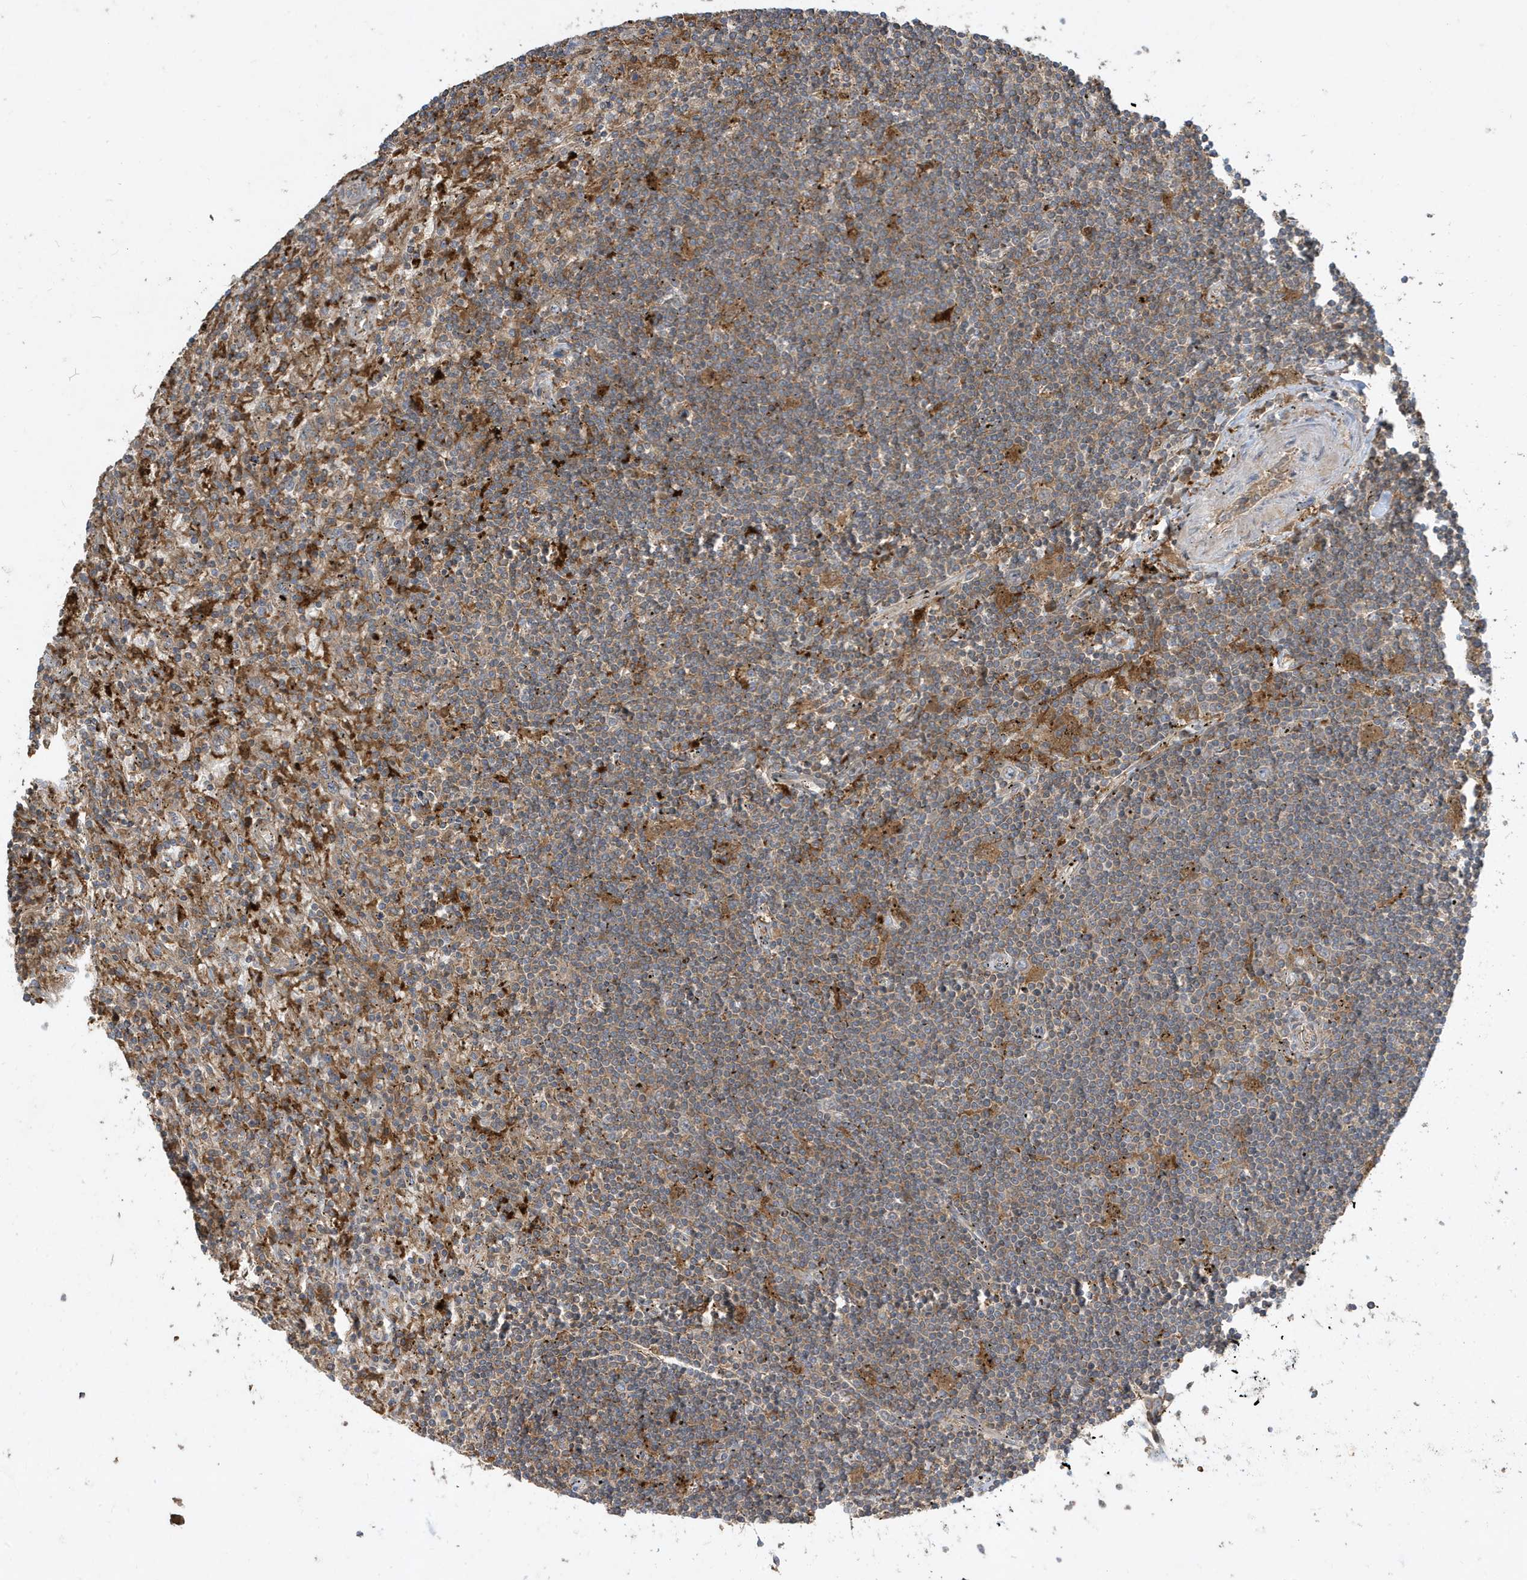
{"staining": {"intensity": "weak", "quantity": "25%-75%", "location": "cytoplasmic/membranous"}, "tissue": "lymphoma", "cell_type": "Tumor cells", "image_type": "cancer", "snomed": [{"axis": "morphology", "description": "Malignant lymphoma, non-Hodgkin's type, Low grade"}, {"axis": "topography", "description": "Spleen"}], "caption": "A brown stain shows weak cytoplasmic/membranous positivity of a protein in lymphoma tumor cells.", "gene": "ABTB1", "patient": {"sex": "male", "age": 76}}